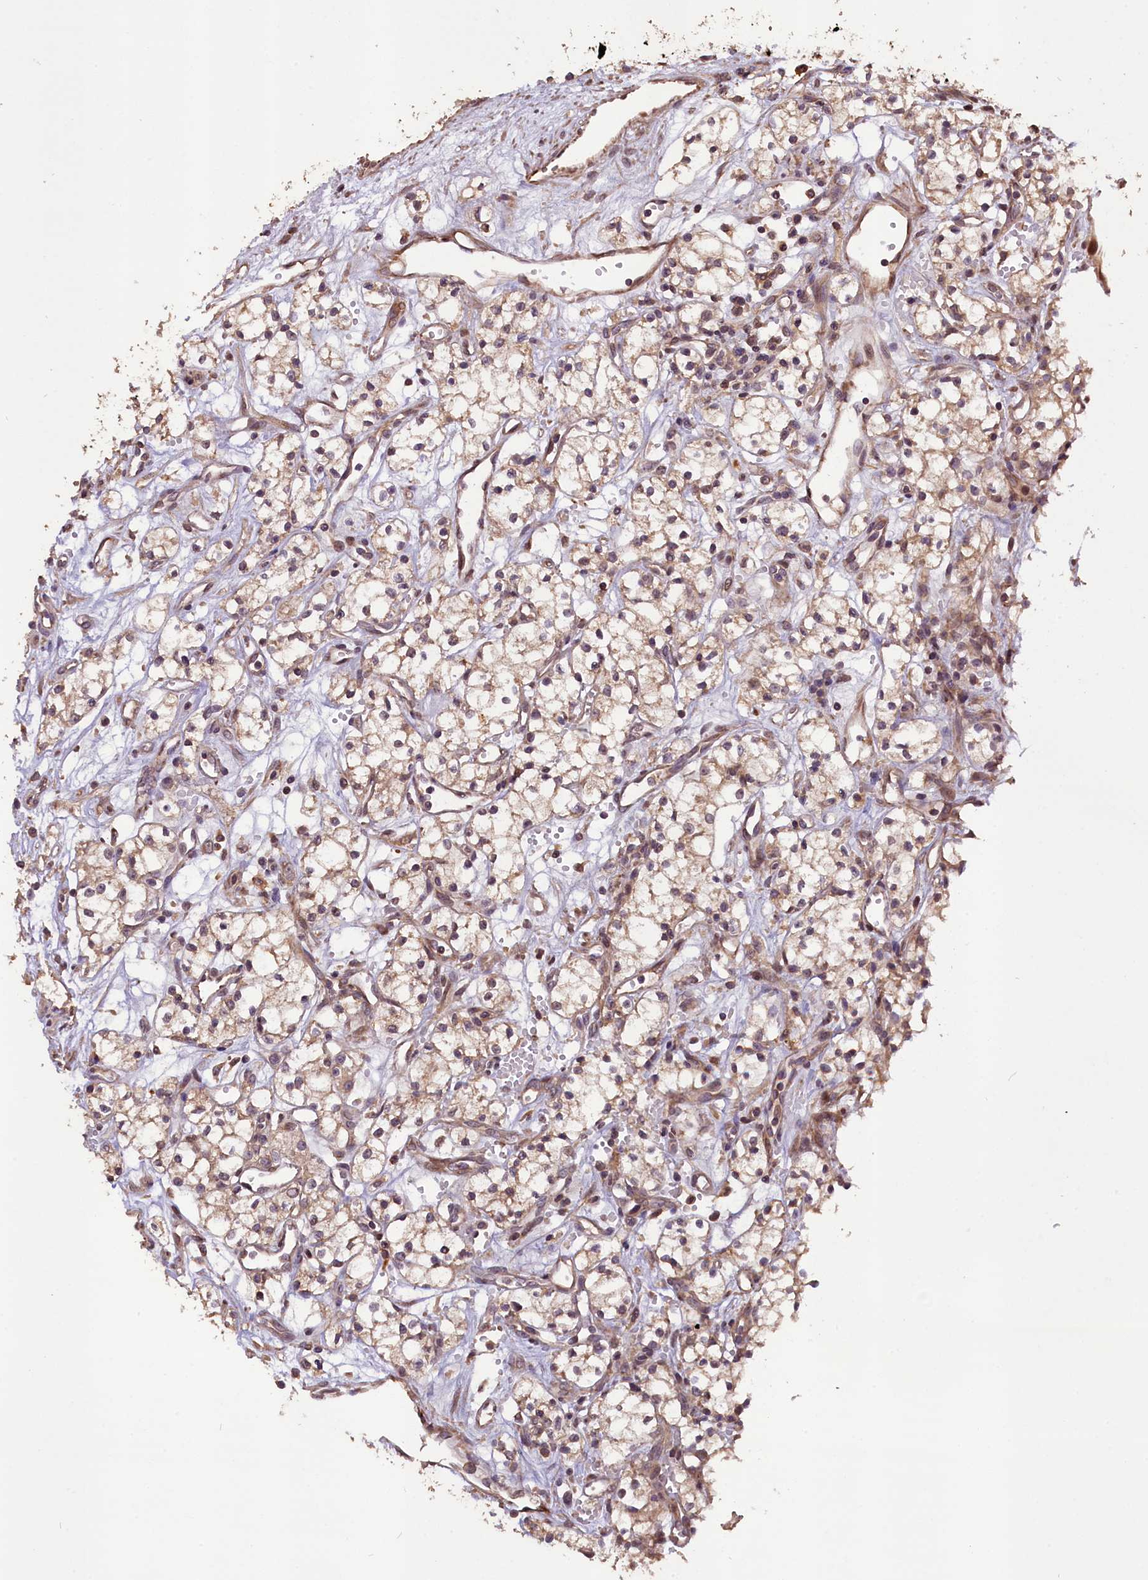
{"staining": {"intensity": "weak", "quantity": ">75%", "location": "cytoplasmic/membranous"}, "tissue": "renal cancer", "cell_type": "Tumor cells", "image_type": "cancer", "snomed": [{"axis": "morphology", "description": "Adenocarcinoma, NOS"}, {"axis": "topography", "description": "Kidney"}], "caption": "This is a micrograph of immunohistochemistry staining of renal cancer, which shows weak positivity in the cytoplasmic/membranous of tumor cells.", "gene": "DNAJB9", "patient": {"sex": "male", "age": 59}}